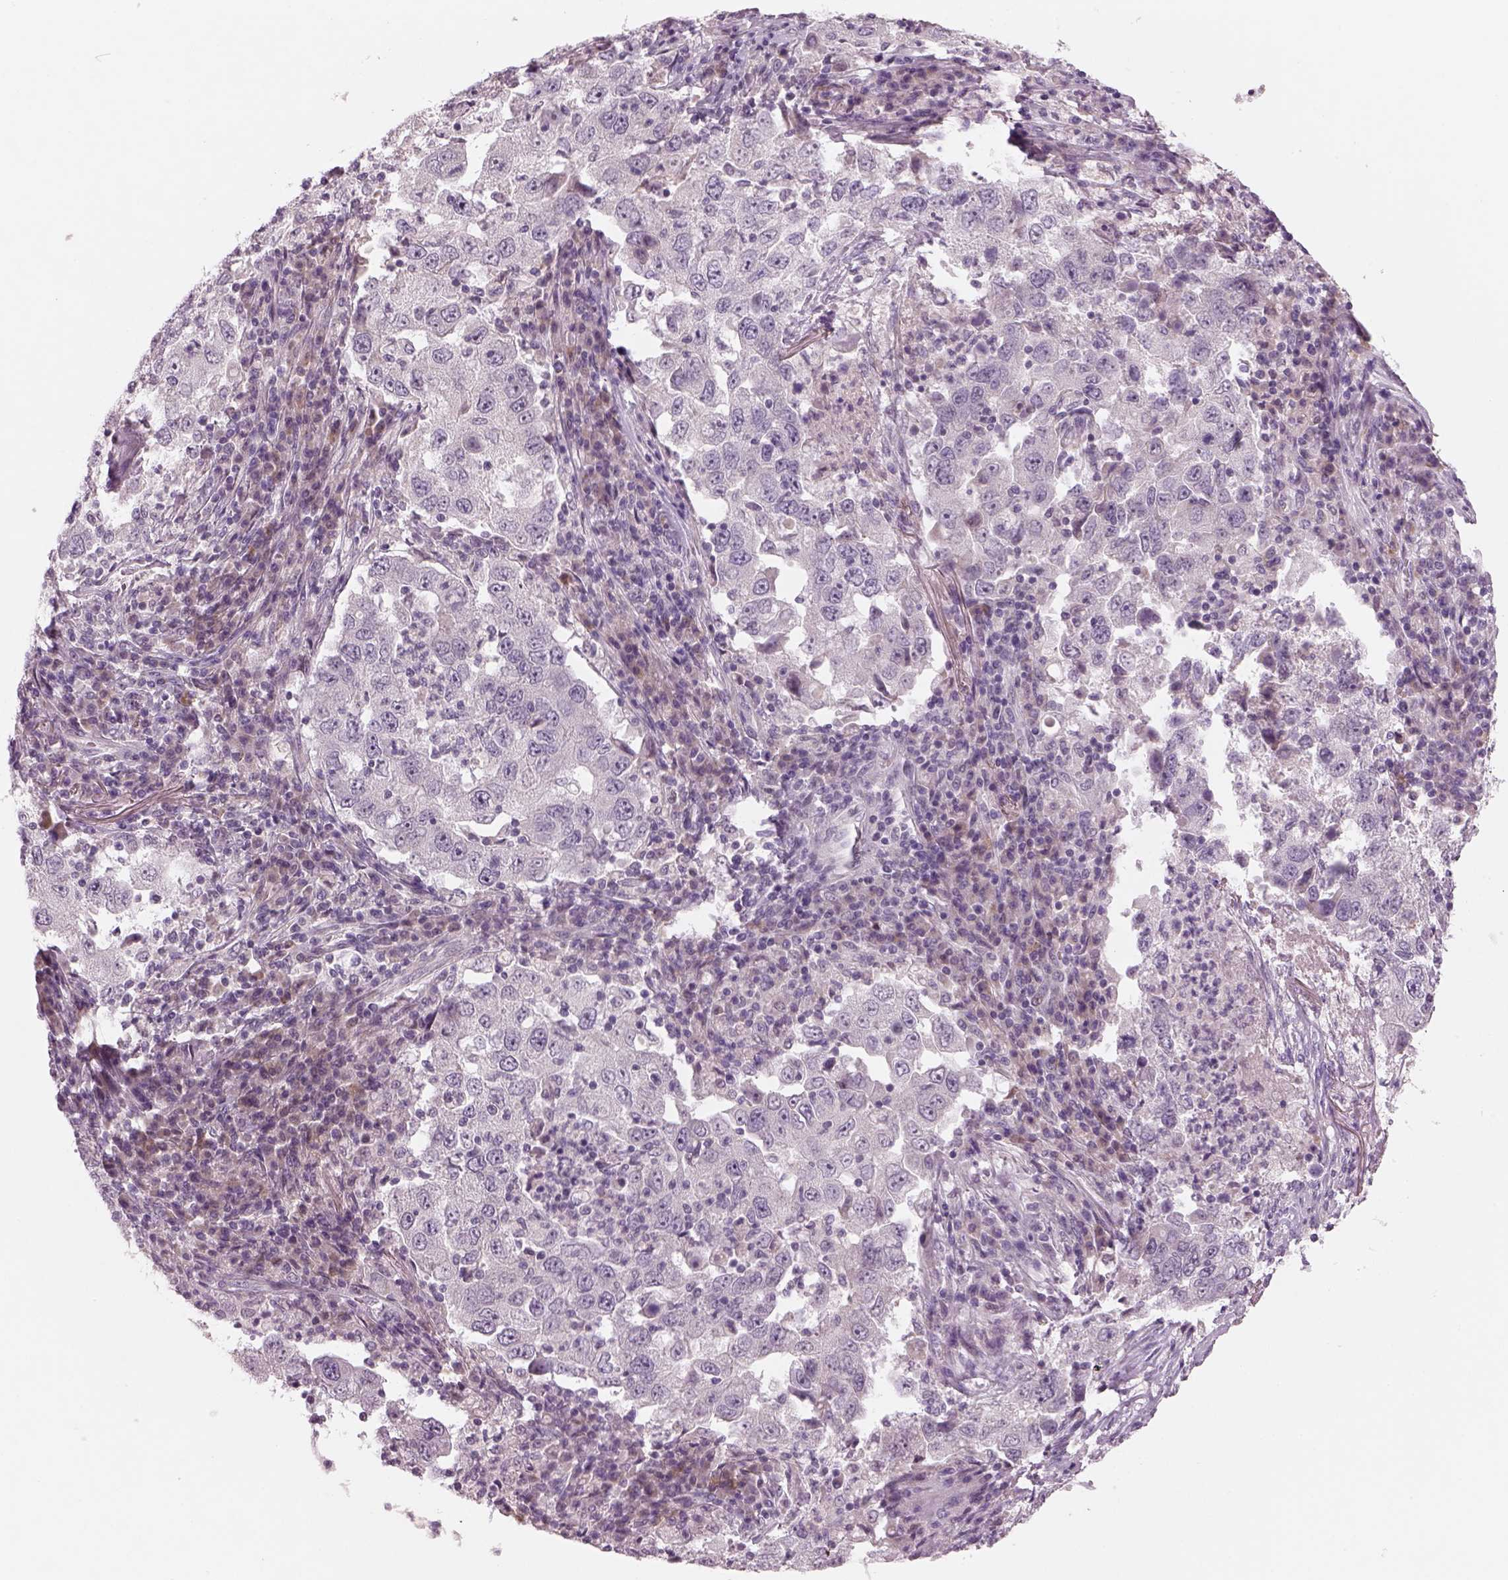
{"staining": {"intensity": "negative", "quantity": "none", "location": "none"}, "tissue": "lung cancer", "cell_type": "Tumor cells", "image_type": "cancer", "snomed": [{"axis": "morphology", "description": "Adenocarcinoma, NOS"}, {"axis": "topography", "description": "Lung"}], "caption": "Lung adenocarcinoma was stained to show a protein in brown. There is no significant positivity in tumor cells.", "gene": "PENK", "patient": {"sex": "male", "age": 73}}